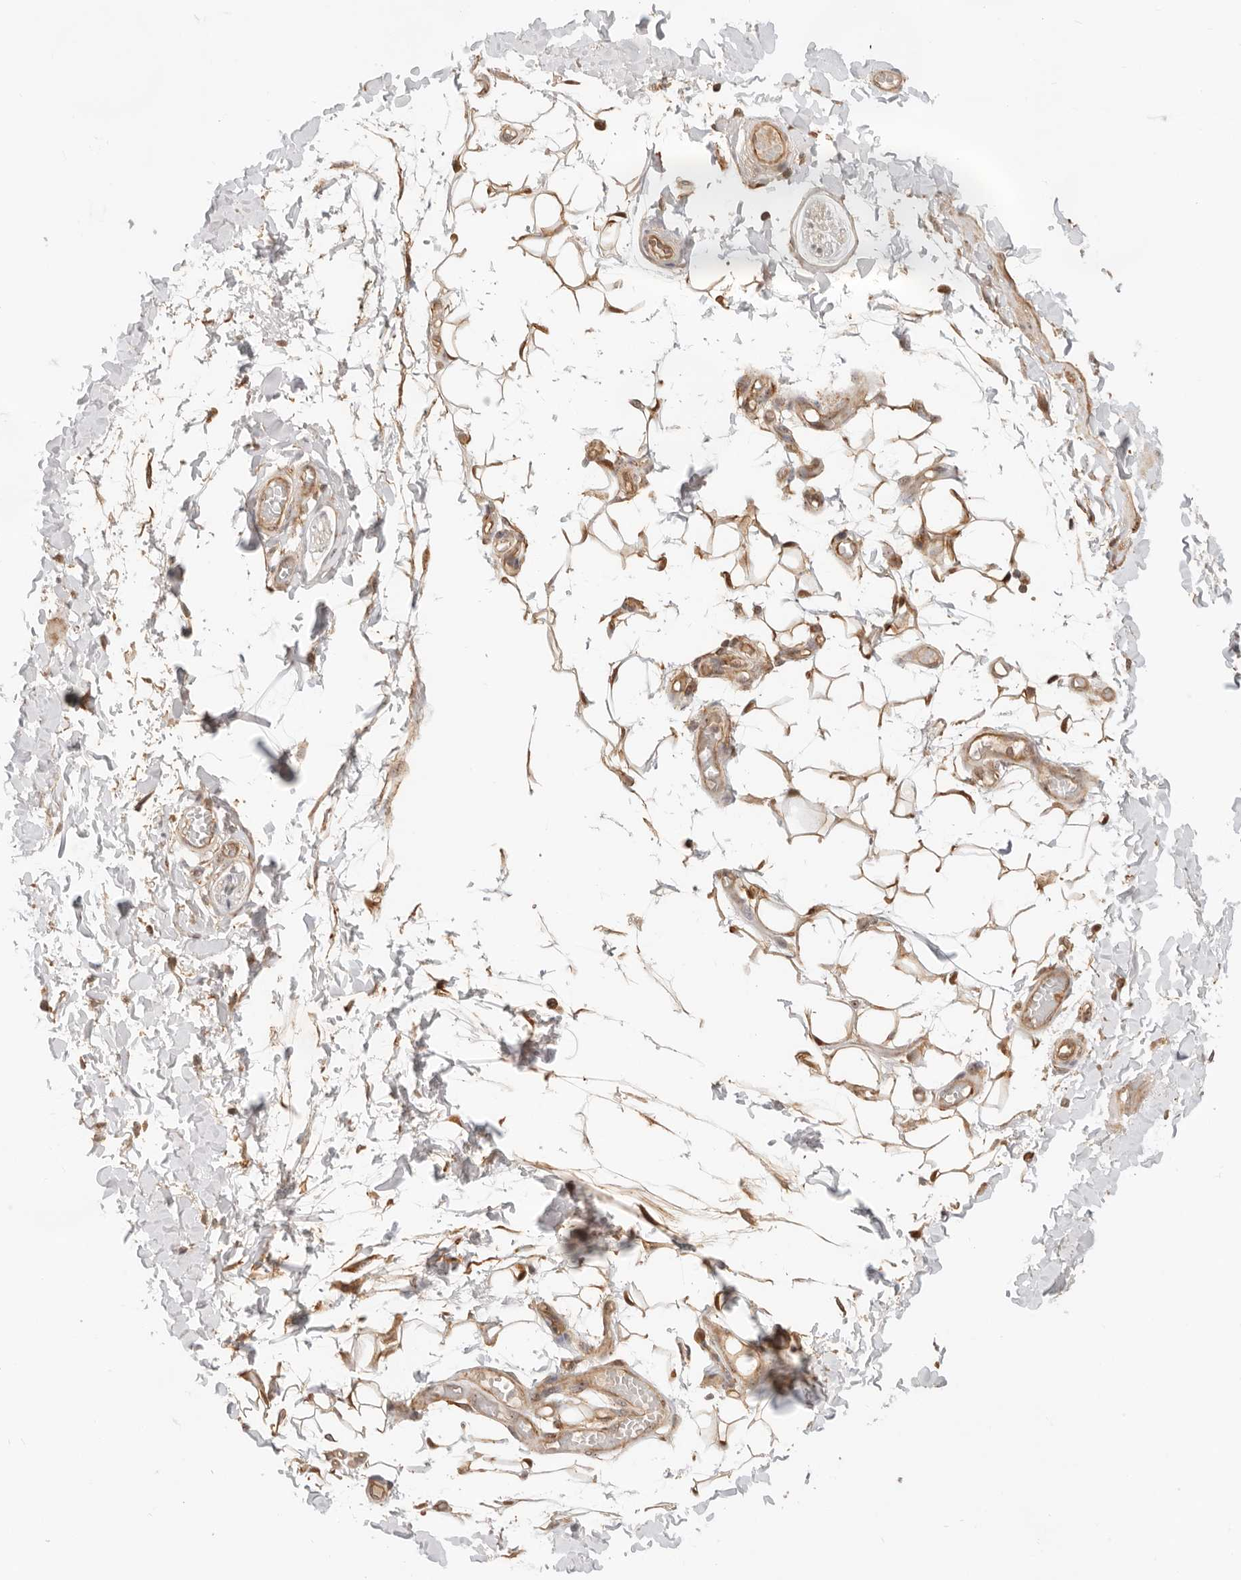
{"staining": {"intensity": "strong", "quantity": ">75%", "location": "cytoplasmic/membranous,nuclear"}, "tissue": "adipose tissue", "cell_type": "Adipocytes", "image_type": "normal", "snomed": [{"axis": "morphology", "description": "Normal tissue, NOS"}, {"axis": "topography", "description": "Adipose tissue"}, {"axis": "topography", "description": "Vascular tissue"}, {"axis": "topography", "description": "Peripheral nerve tissue"}], "caption": "DAB immunohistochemical staining of unremarkable adipose tissue demonstrates strong cytoplasmic/membranous,nuclear protein staining in approximately >75% of adipocytes. The staining was performed using DAB (3,3'-diaminobenzidine) to visualize the protein expression in brown, while the nuclei were stained in blue with hematoxylin (Magnification: 20x).", "gene": "HEXD", "patient": {"sex": "male", "age": 25}}